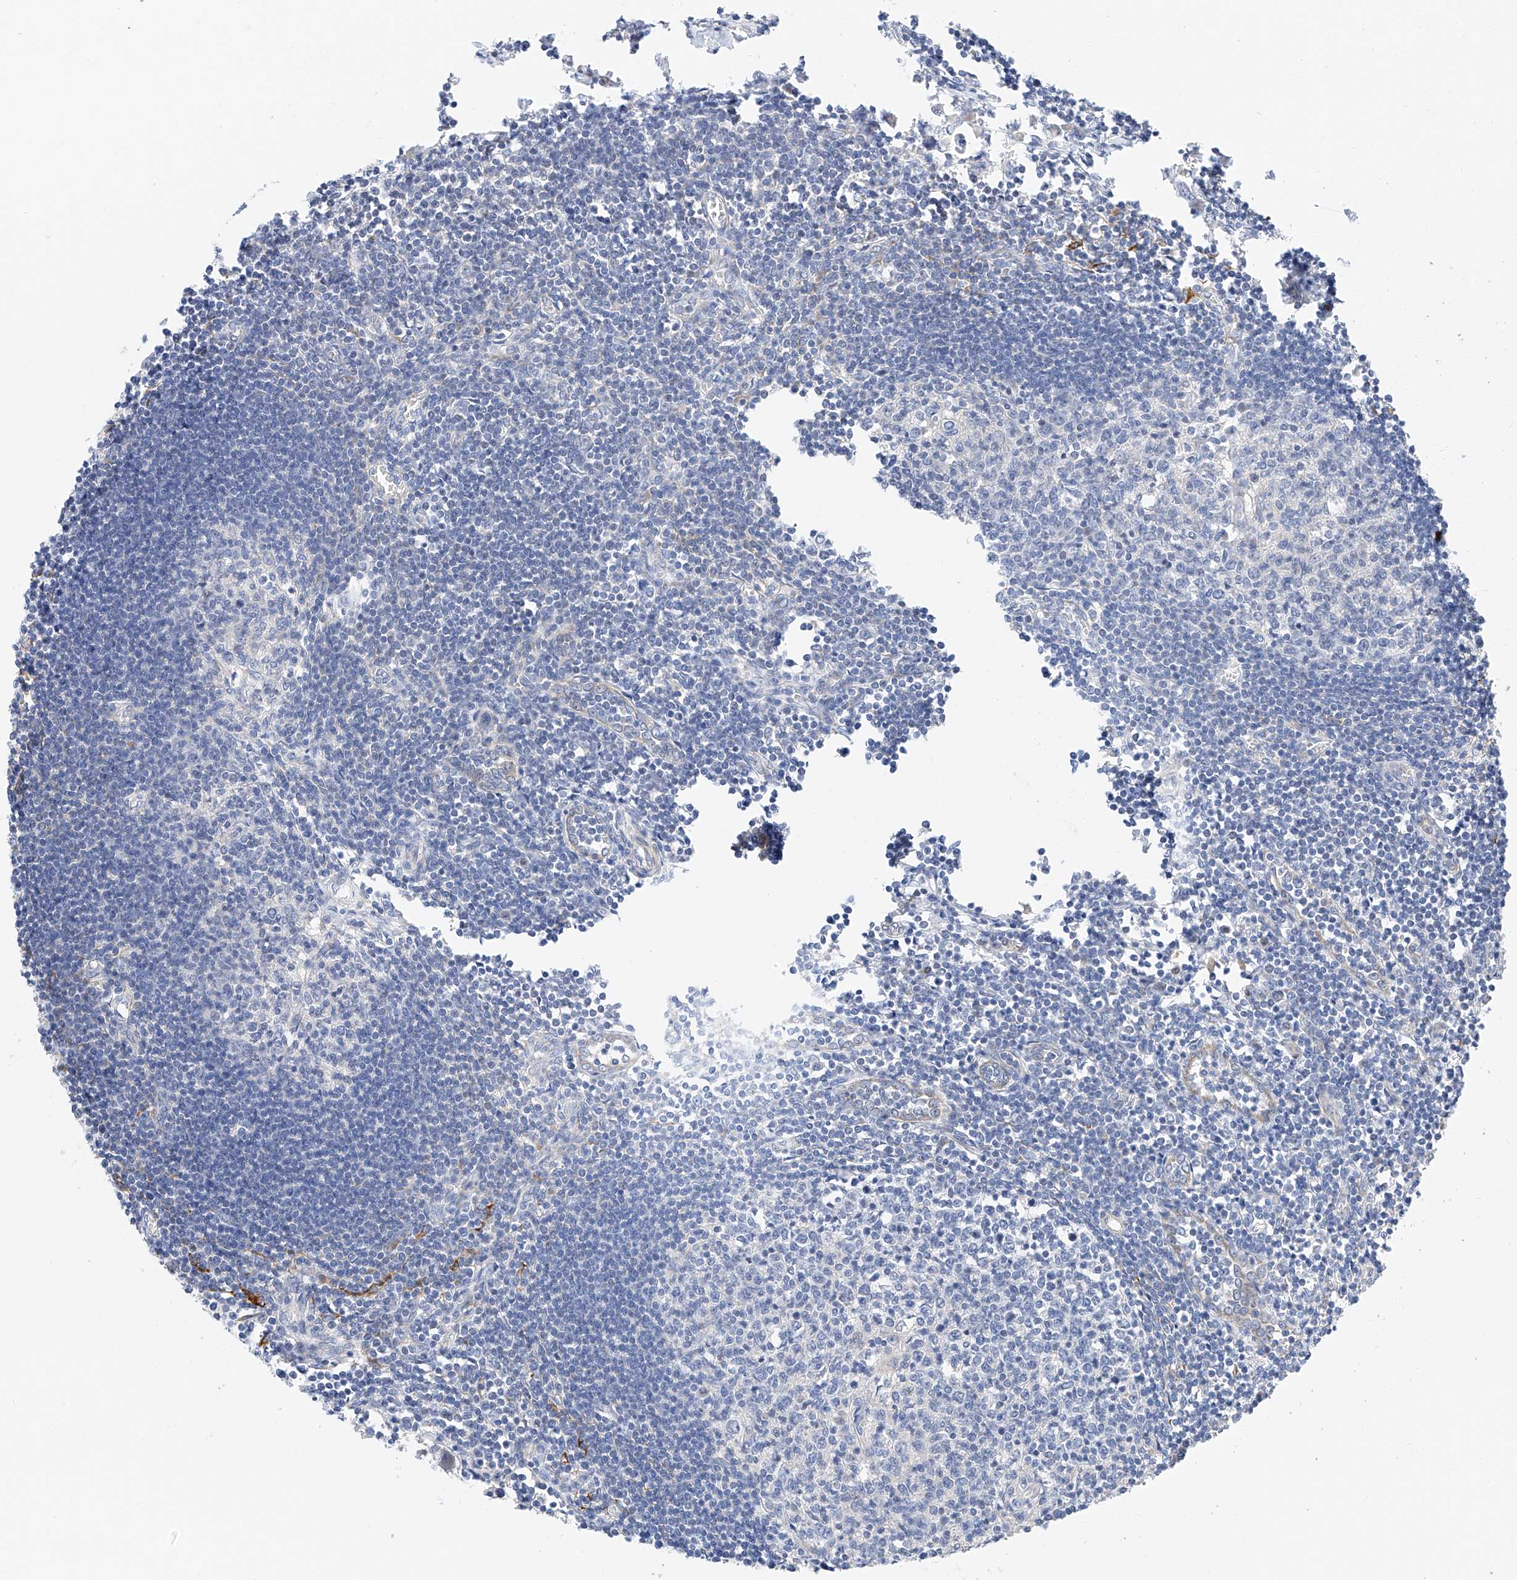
{"staining": {"intensity": "negative", "quantity": "none", "location": "none"}, "tissue": "lymph node", "cell_type": "Germinal center cells", "image_type": "normal", "snomed": [{"axis": "morphology", "description": "Normal tissue, NOS"}, {"axis": "morphology", "description": "Malignant melanoma, Metastatic site"}, {"axis": "topography", "description": "Lymph node"}], "caption": "Histopathology image shows no significant protein expression in germinal center cells of normal lymph node. The staining is performed using DAB brown chromogen with nuclei counter-stained in using hematoxylin.", "gene": "C6orf118", "patient": {"sex": "male", "age": 41}}